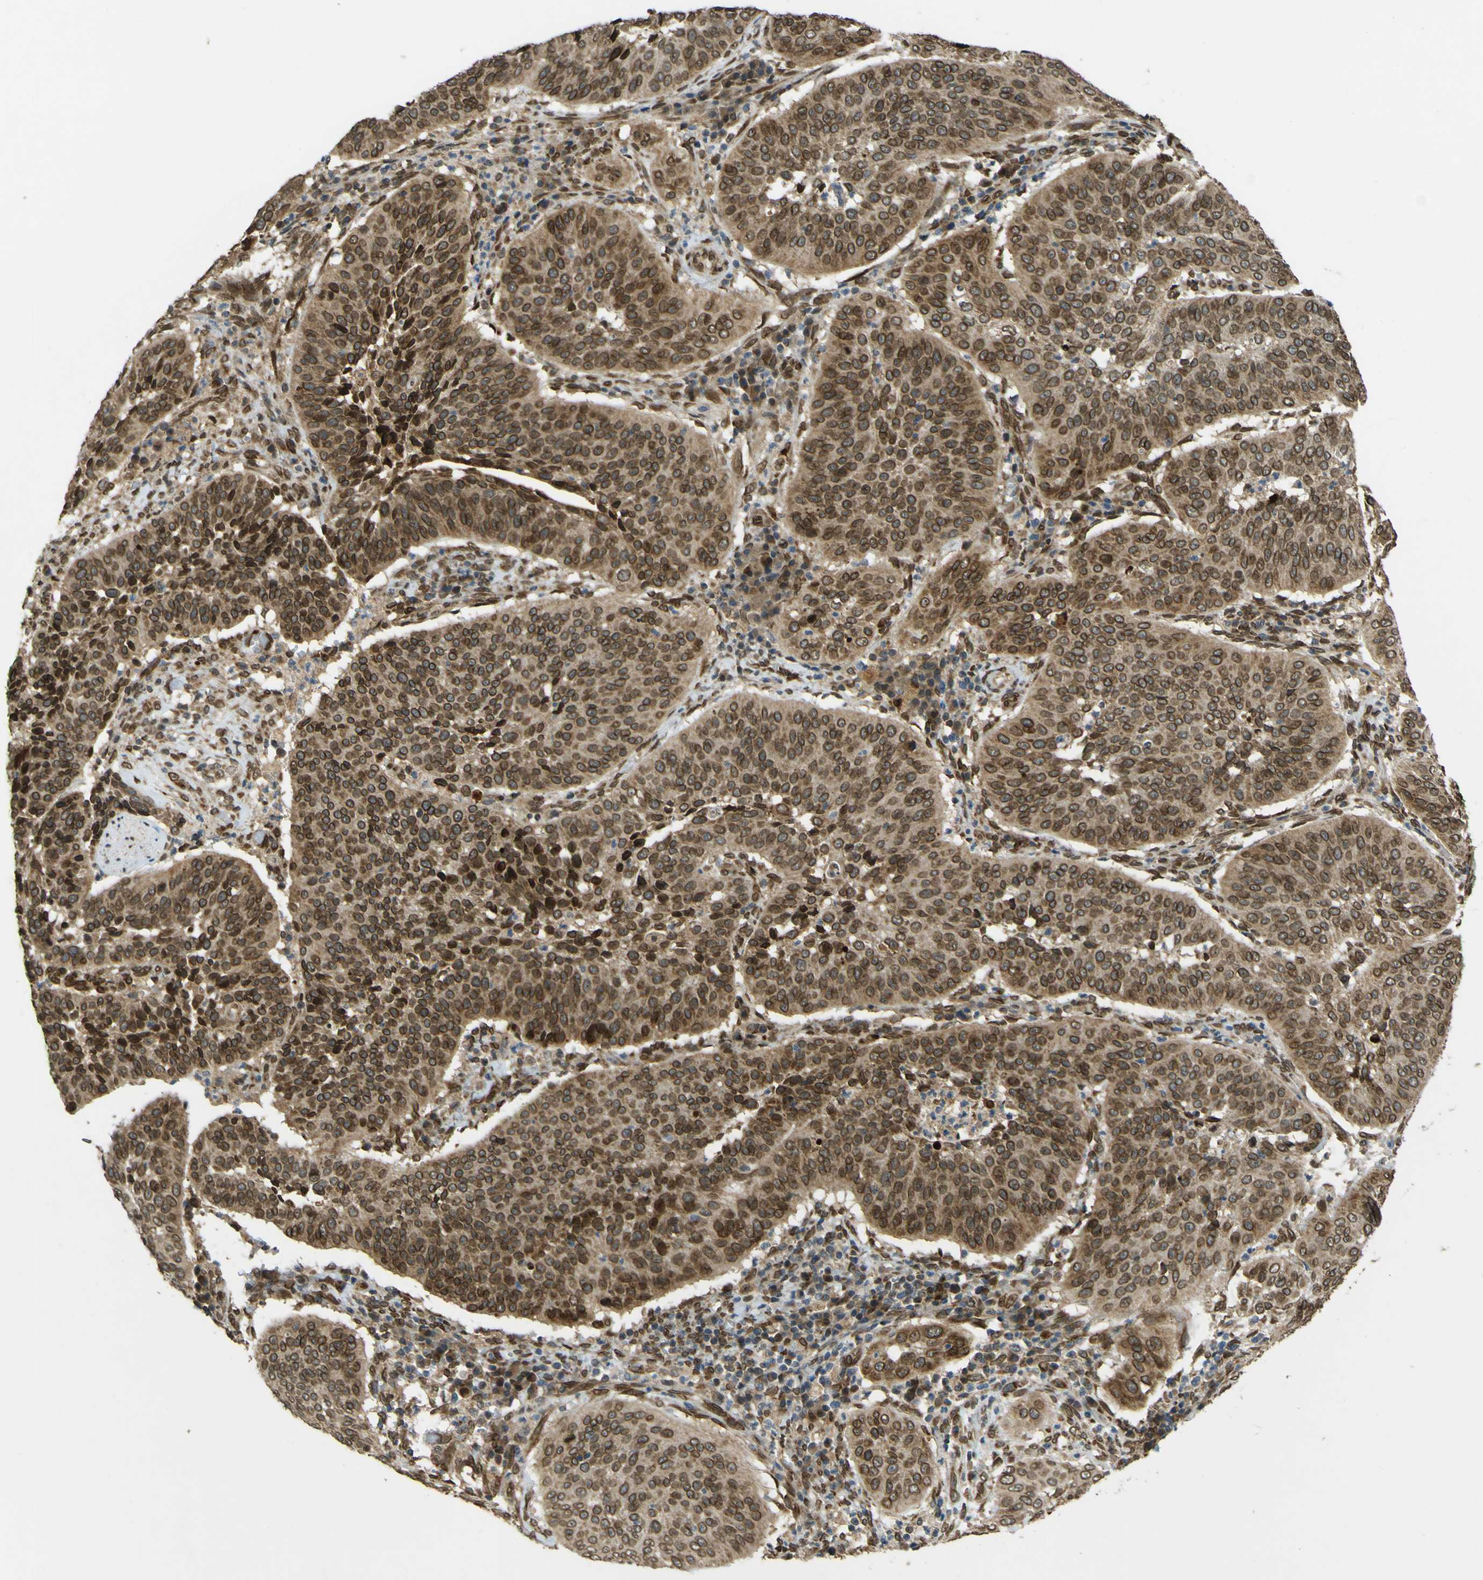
{"staining": {"intensity": "moderate", "quantity": ">75%", "location": "cytoplasmic/membranous,nuclear"}, "tissue": "cervical cancer", "cell_type": "Tumor cells", "image_type": "cancer", "snomed": [{"axis": "morphology", "description": "Normal tissue, NOS"}, {"axis": "morphology", "description": "Squamous cell carcinoma, NOS"}, {"axis": "topography", "description": "Cervix"}], "caption": "This micrograph shows immunohistochemistry (IHC) staining of cervical cancer (squamous cell carcinoma), with medium moderate cytoplasmic/membranous and nuclear staining in about >75% of tumor cells.", "gene": "GALNT1", "patient": {"sex": "female", "age": 39}}